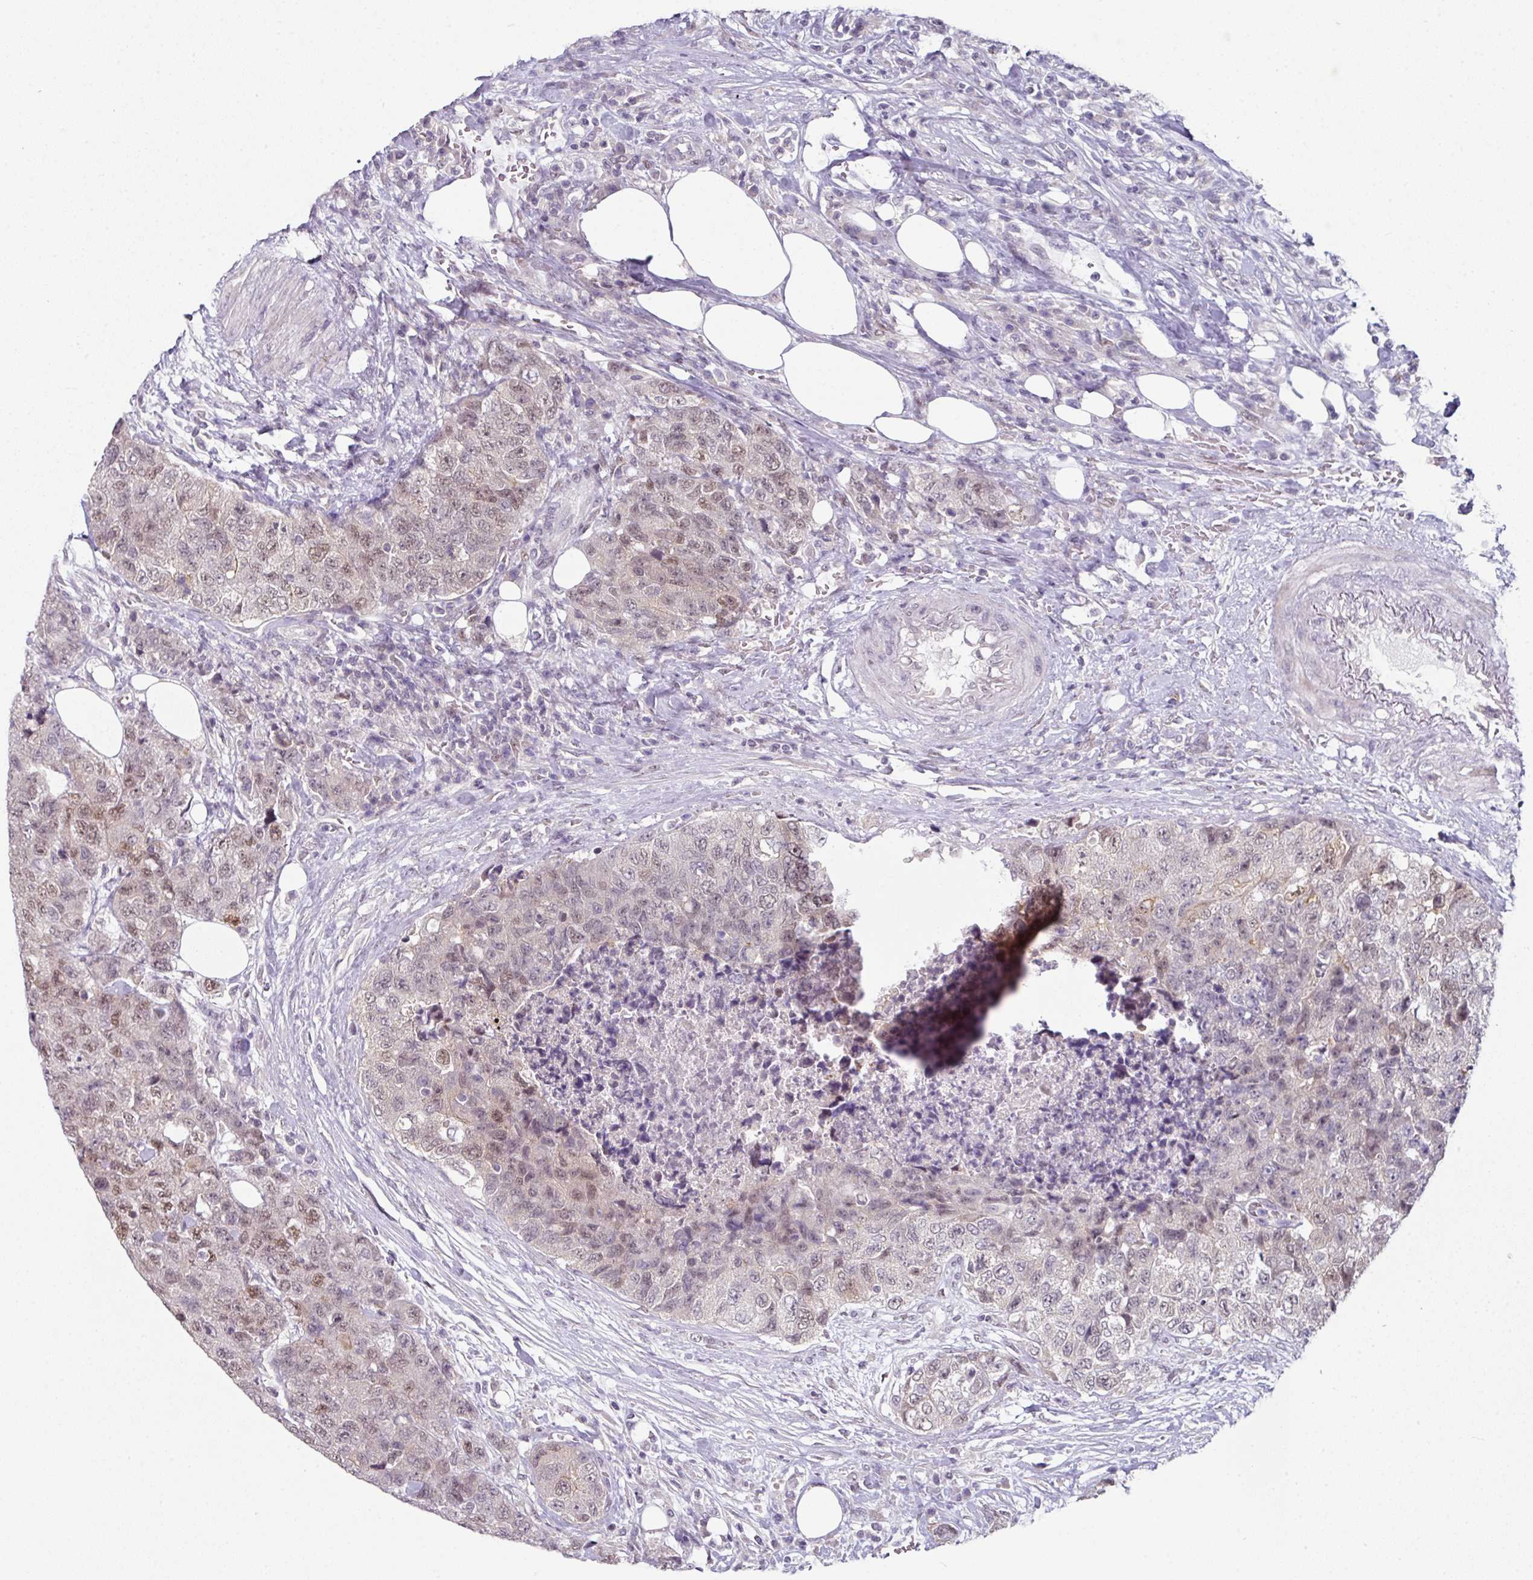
{"staining": {"intensity": "weak", "quantity": ">75%", "location": "nuclear"}, "tissue": "urothelial cancer", "cell_type": "Tumor cells", "image_type": "cancer", "snomed": [{"axis": "morphology", "description": "Urothelial carcinoma, High grade"}, {"axis": "topography", "description": "Urinary bladder"}], "caption": "Human urothelial cancer stained with a protein marker displays weak staining in tumor cells.", "gene": "ELK1", "patient": {"sex": "female", "age": 78}}